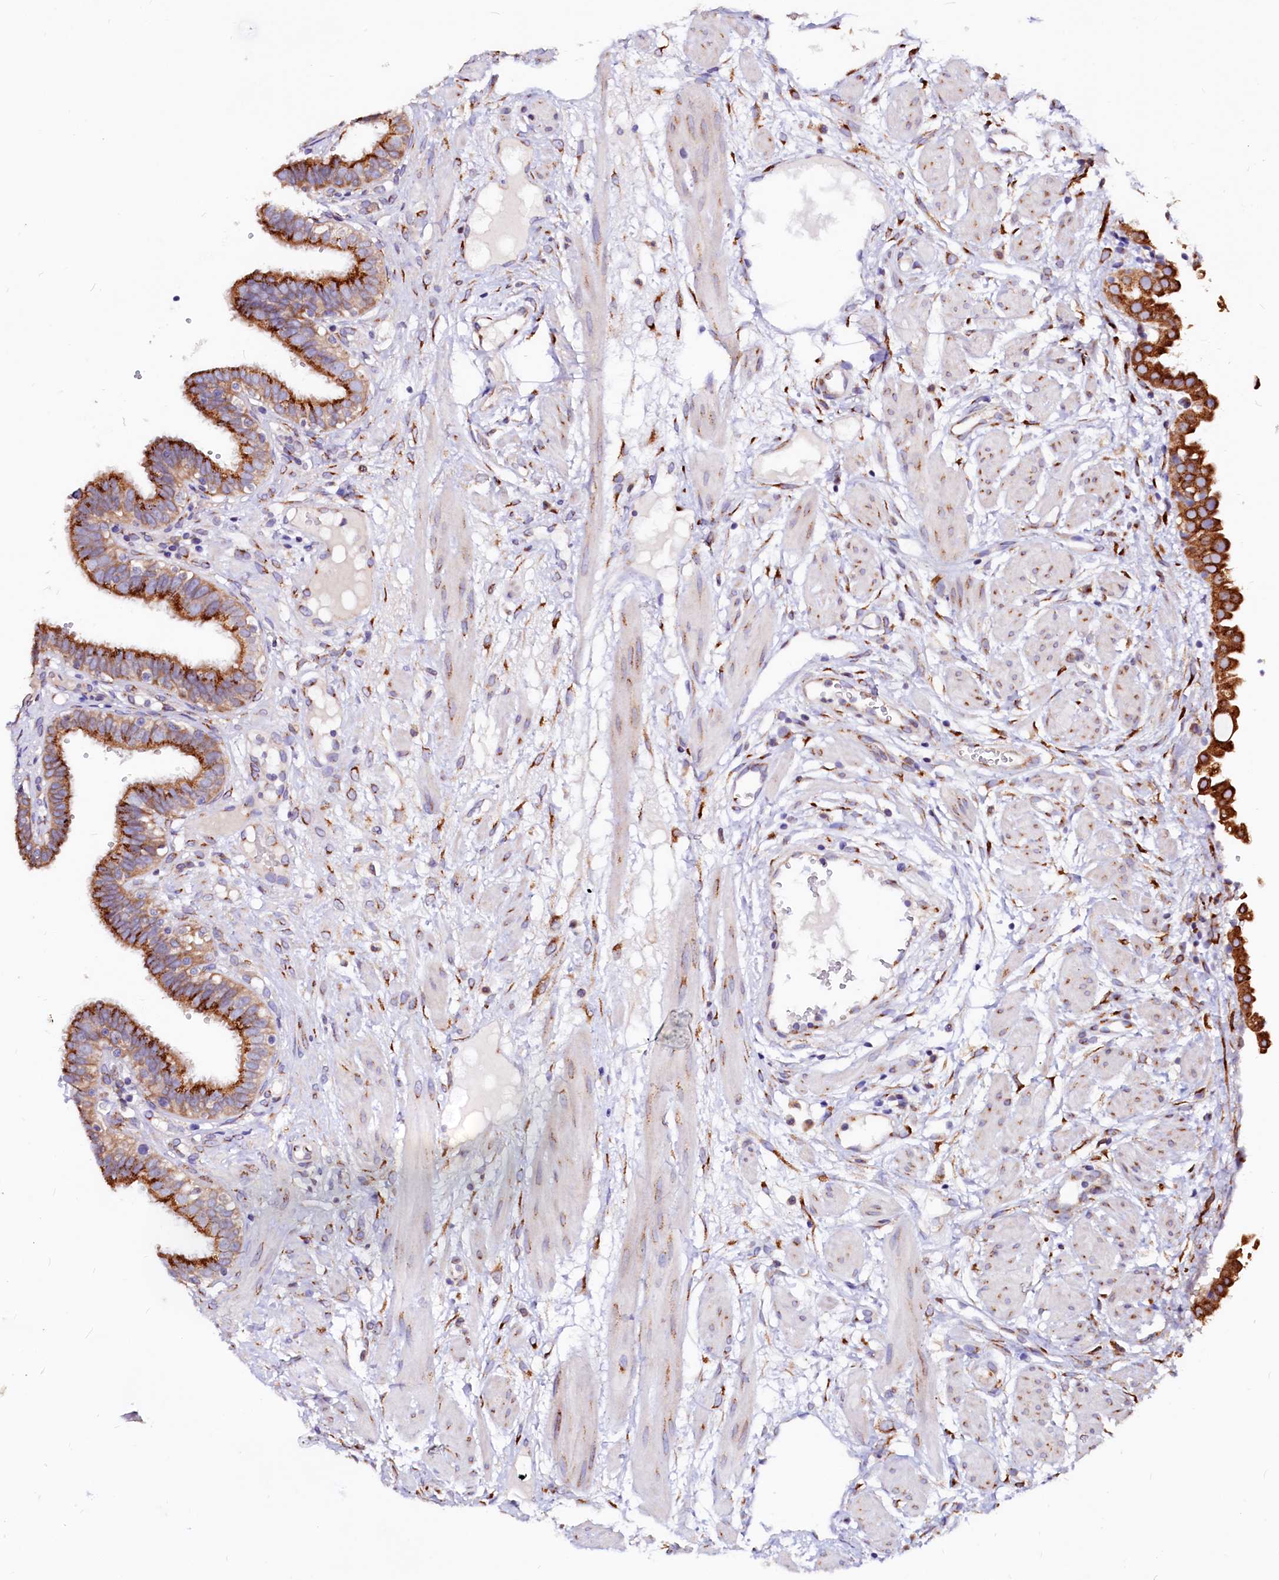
{"staining": {"intensity": "moderate", "quantity": ">75%", "location": "cytoplasmic/membranous"}, "tissue": "fallopian tube", "cell_type": "Glandular cells", "image_type": "normal", "snomed": [{"axis": "morphology", "description": "Normal tissue, NOS"}, {"axis": "topography", "description": "Fallopian tube"}, {"axis": "topography", "description": "Placenta"}], "caption": "A histopathology image of fallopian tube stained for a protein shows moderate cytoplasmic/membranous brown staining in glandular cells. The protein of interest is stained brown, and the nuclei are stained in blue (DAB IHC with brightfield microscopy, high magnification).", "gene": "LMAN1", "patient": {"sex": "female", "age": 32}}